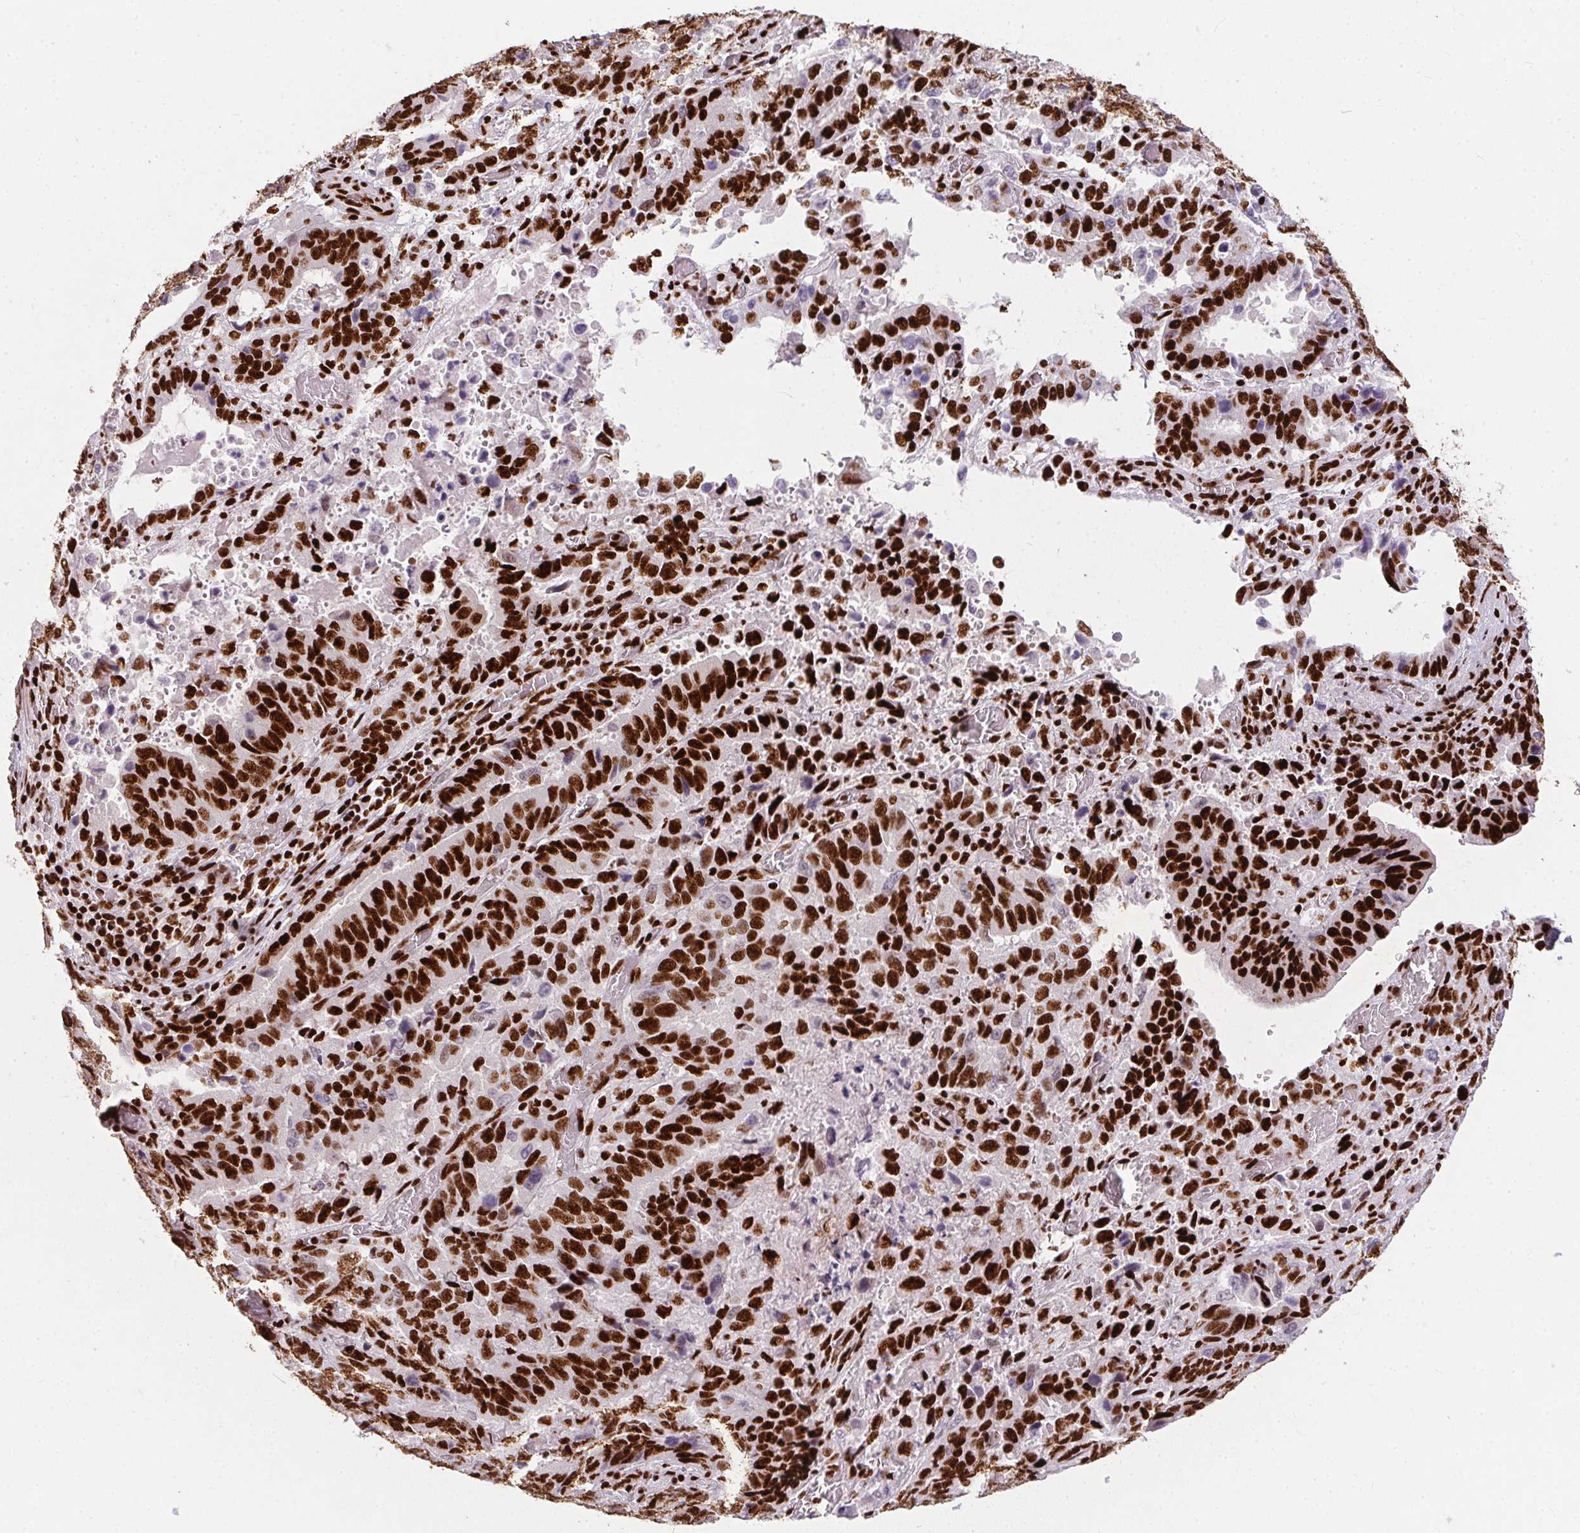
{"staining": {"intensity": "strong", "quantity": ">75%", "location": "nuclear"}, "tissue": "stomach cancer", "cell_type": "Tumor cells", "image_type": "cancer", "snomed": [{"axis": "morphology", "description": "Adenocarcinoma, NOS"}, {"axis": "topography", "description": "Stomach, upper"}], "caption": "Brown immunohistochemical staining in adenocarcinoma (stomach) displays strong nuclear expression in about >75% of tumor cells.", "gene": "PAGE3", "patient": {"sex": "male", "age": 74}}